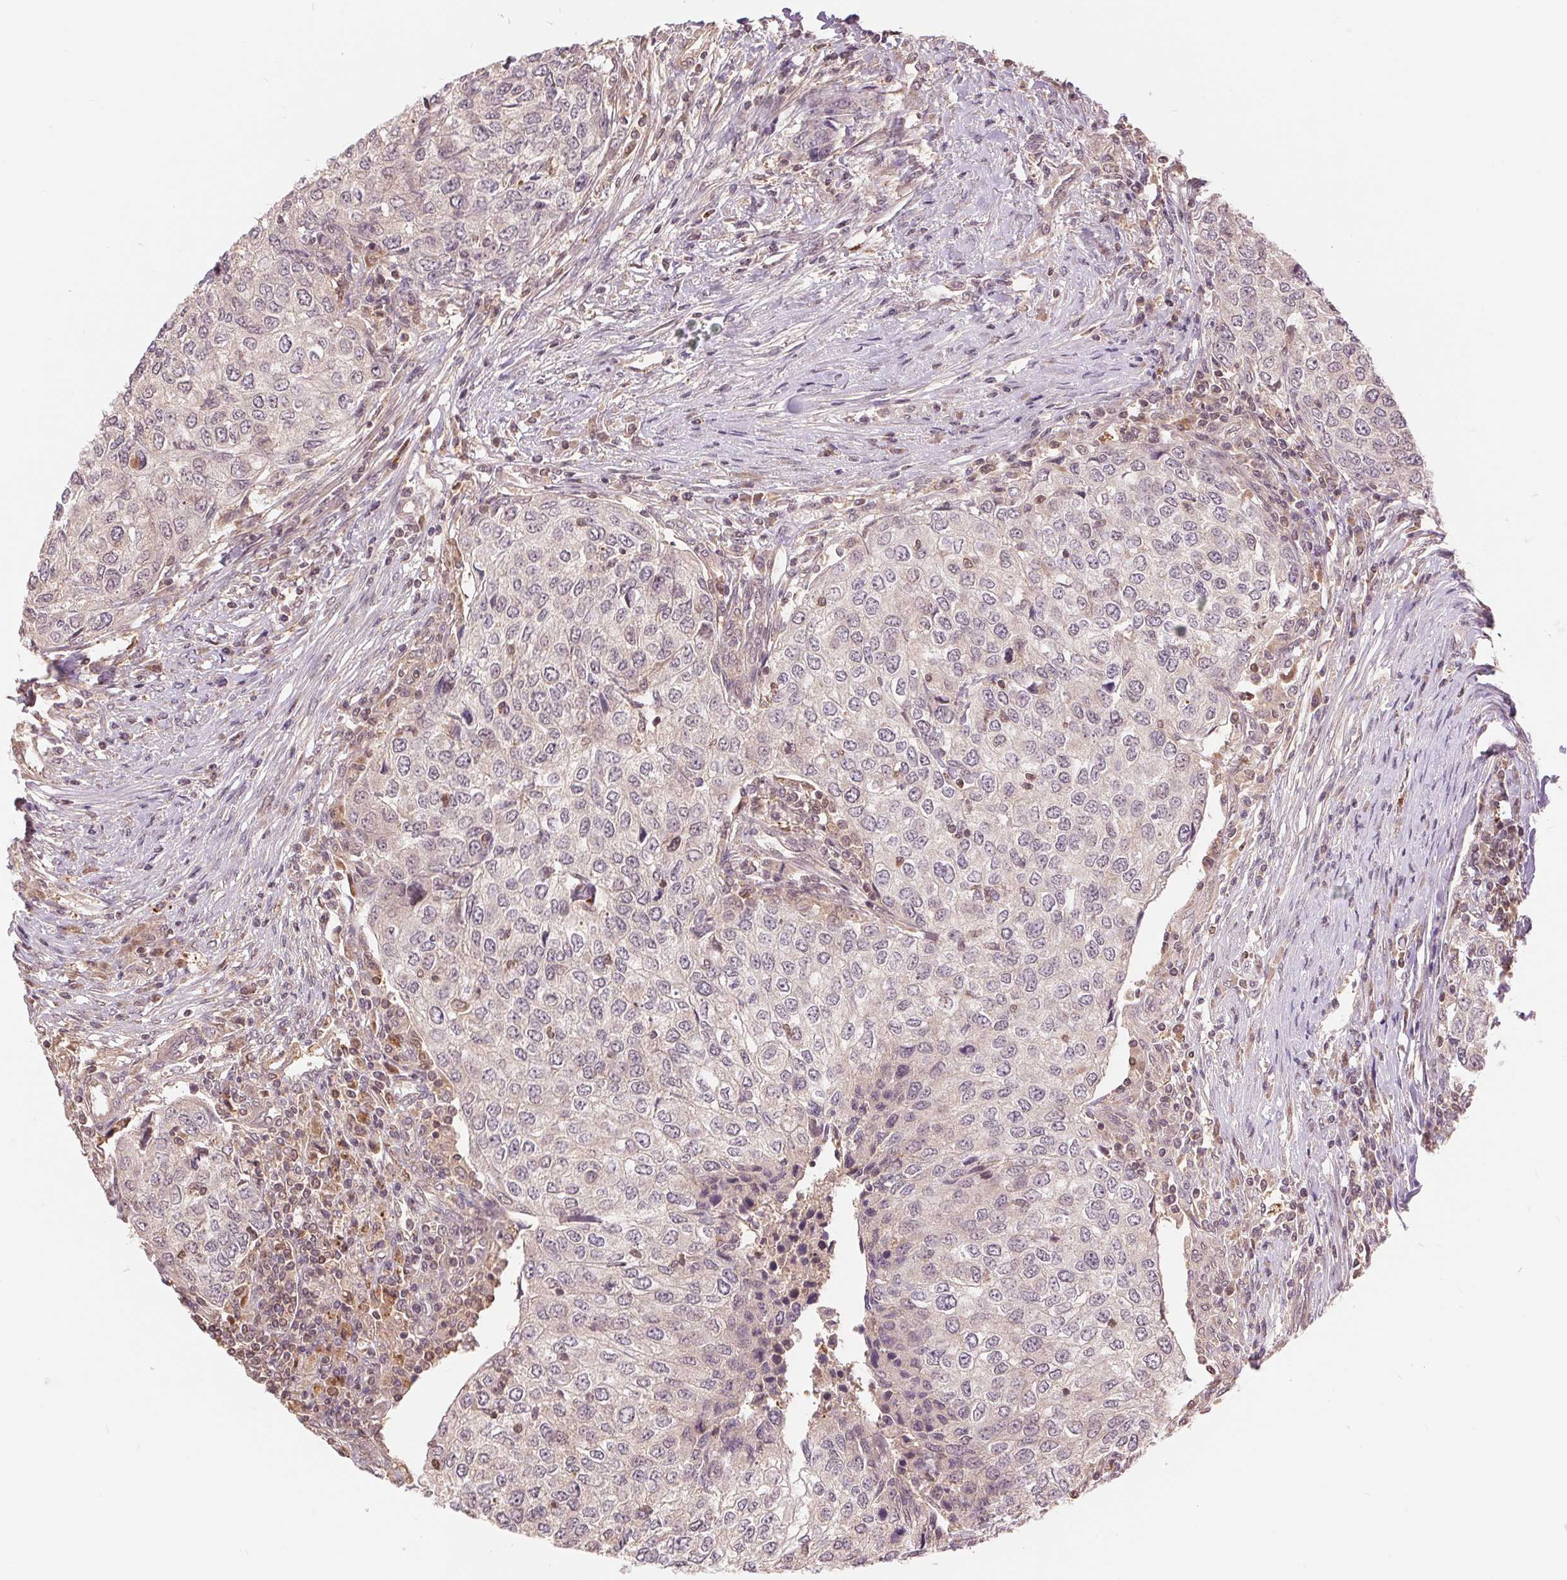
{"staining": {"intensity": "negative", "quantity": "none", "location": "none"}, "tissue": "urothelial cancer", "cell_type": "Tumor cells", "image_type": "cancer", "snomed": [{"axis": "morphology", "description": "Urothelial carcinoma, High grade"}, {"axis": "topography", "description": "Urinary bladder"}], "caption": "Immunohistochemistry (IHC) of human urothelial cancer exhibits no positivity in tumor cells.", "gene": "TMEM273", "patient": {"sex": "female", "age": 78}}